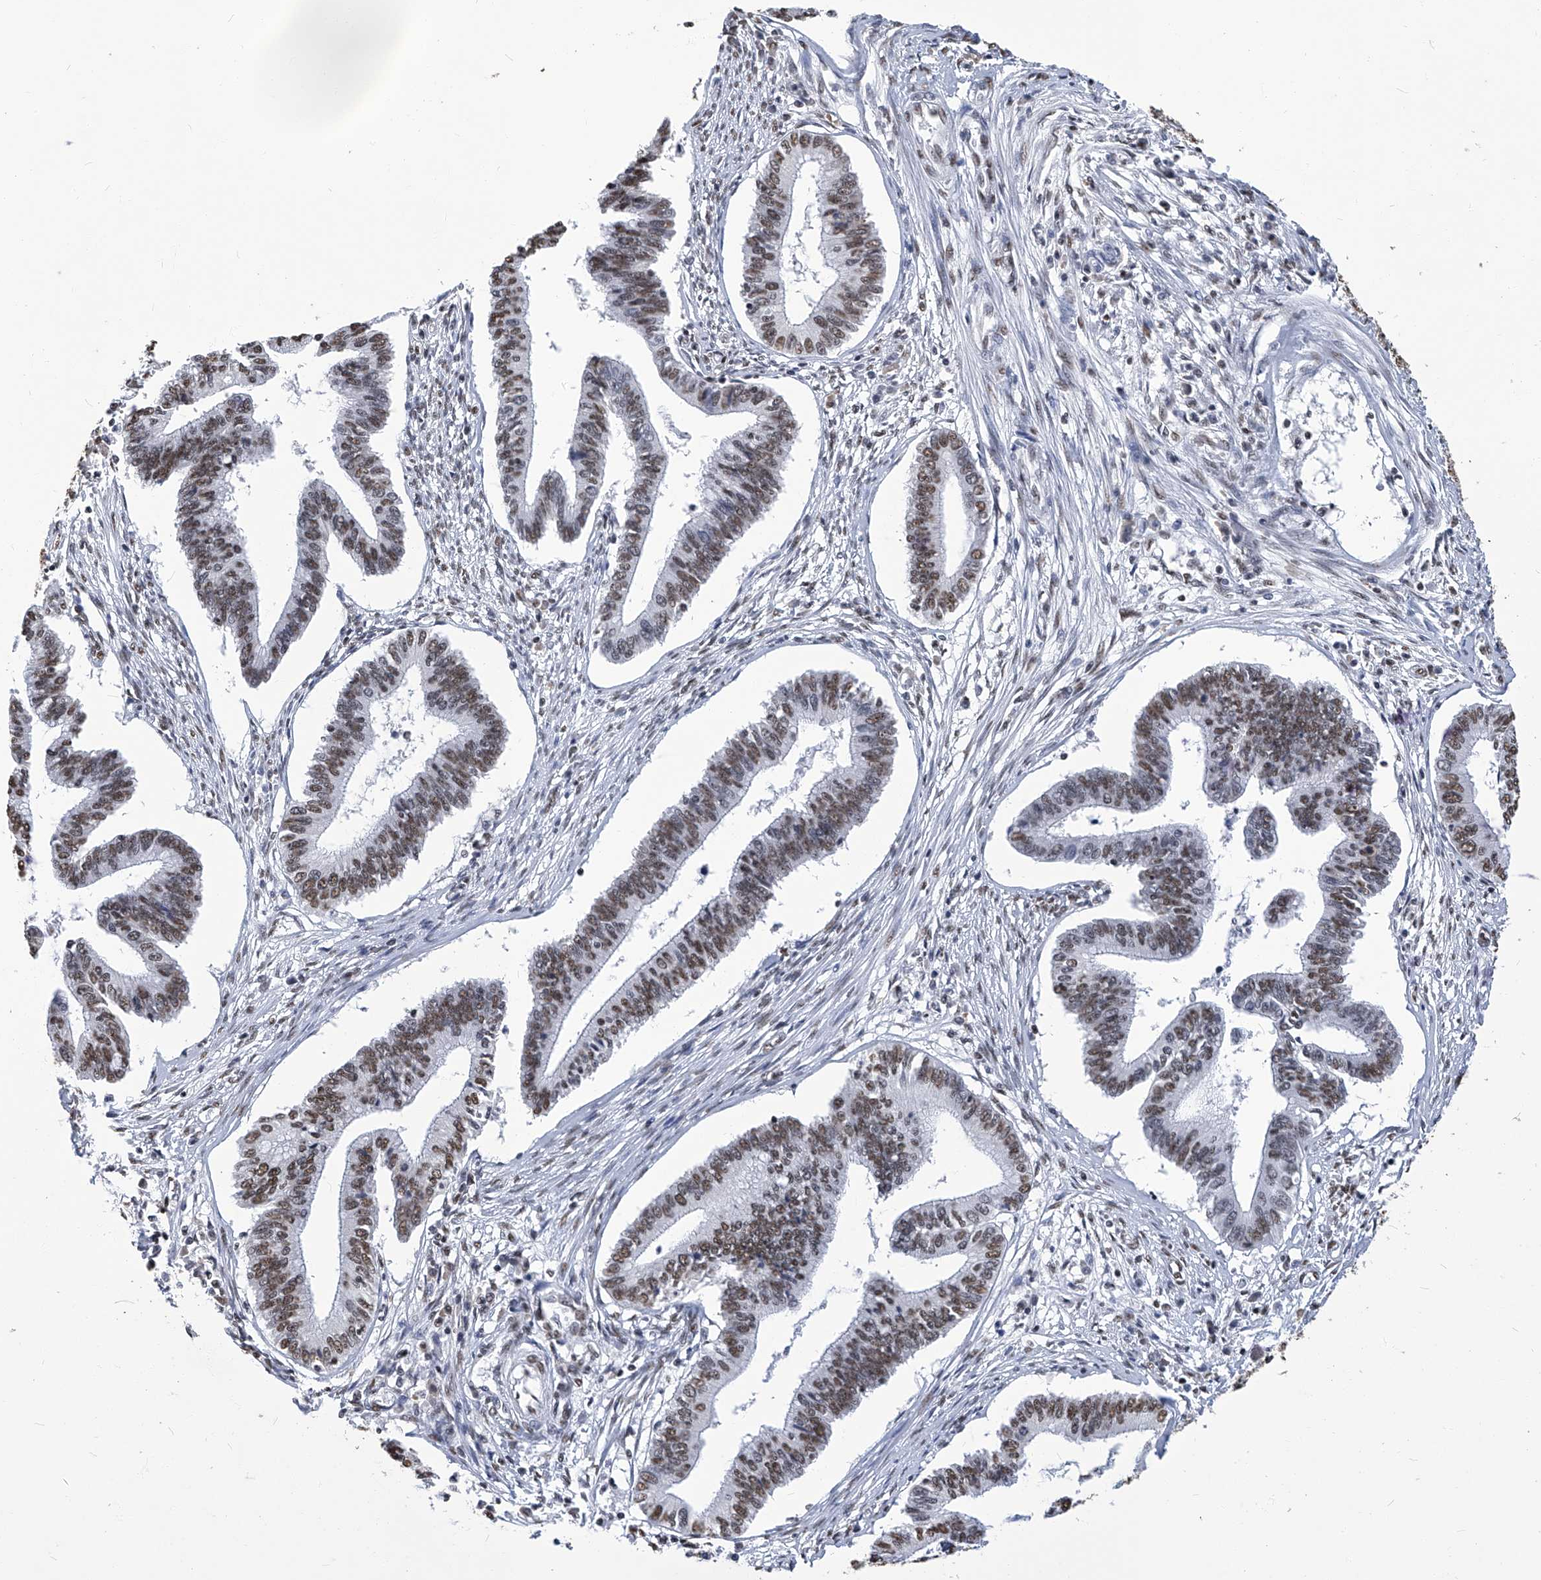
{"staining": {"intensity": "moderate", "quantity": ">75%", "location": "nuclear"}, "tissue": "cervical cancer", "cell_type": "Tumor cells", "image_type": "cancer", "snomed": [{"axis": "morphology", "description": "Adenocarcinoma, NOS"}, {"axis": "topography", "description": "Cervix"}], "caption": "Immunohistochemistry image of human cervical cancer (adenocarcinoma) stained for a protein (brown), which displays medium levels of moderate nuclear staining in about >75% of tumor cells.", "gene": "HBP1", "patient": {"sex": "female", "age": 36}}